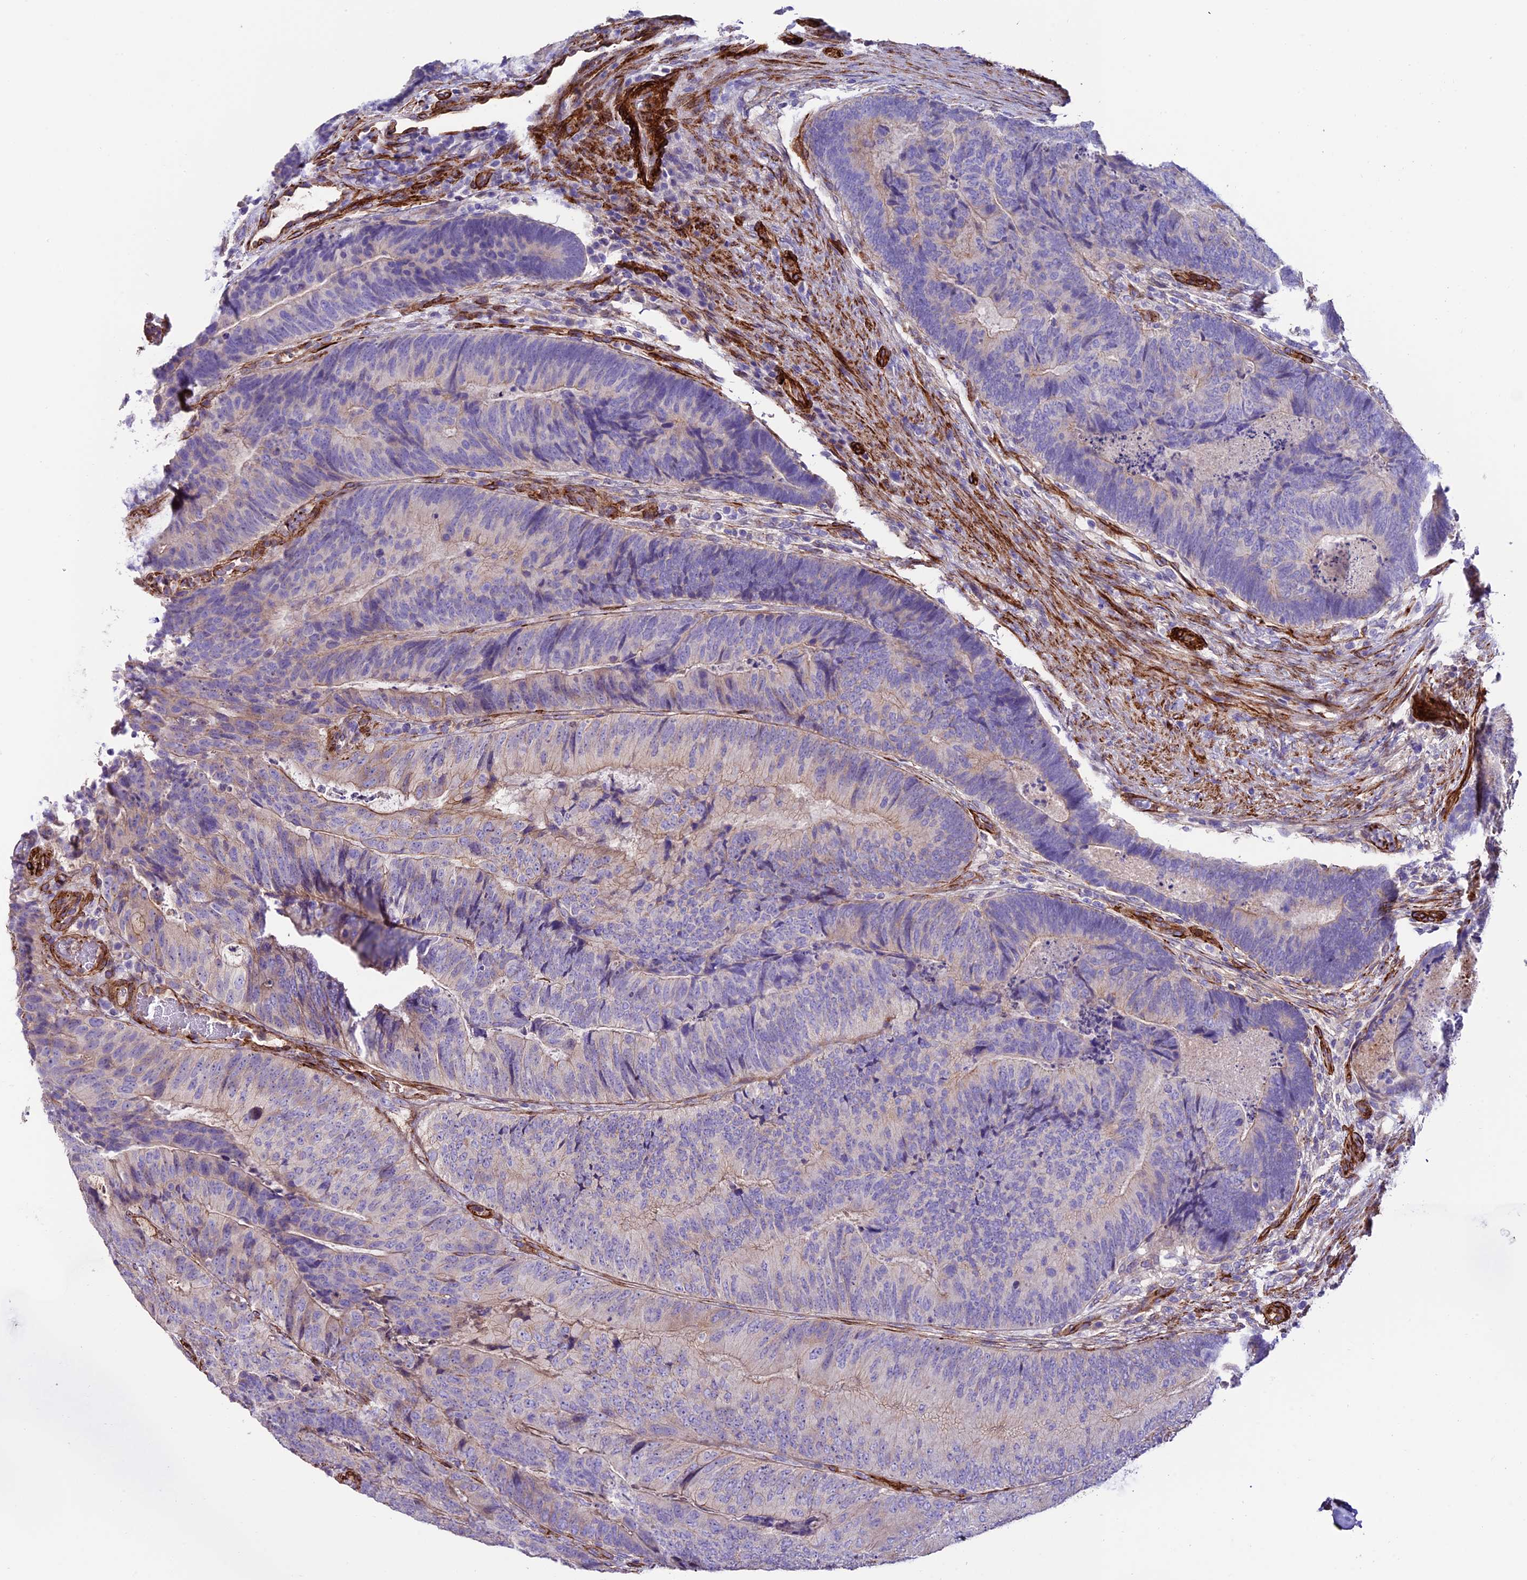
{"staining": {"intensity": "negative", "quantity": "none", "location": "none"}, "tissue": "colorectal cancer", "cell_type": "Tumor cells", "image_type": "cancer", "snomed": [{"axis": "morphology", "description": "Adenocarcinoma, NOS"}, {"axis": "topography", "description": "Colon"}], "caption": "This is a photomicrograph of immunohistochemistry (IHC) staining of colorectal cancer (adenocarcinoma), which shows no positivity in tumor cells.", "gene": "REX1BD", "patient": {"sex": "female", "age": 67}}